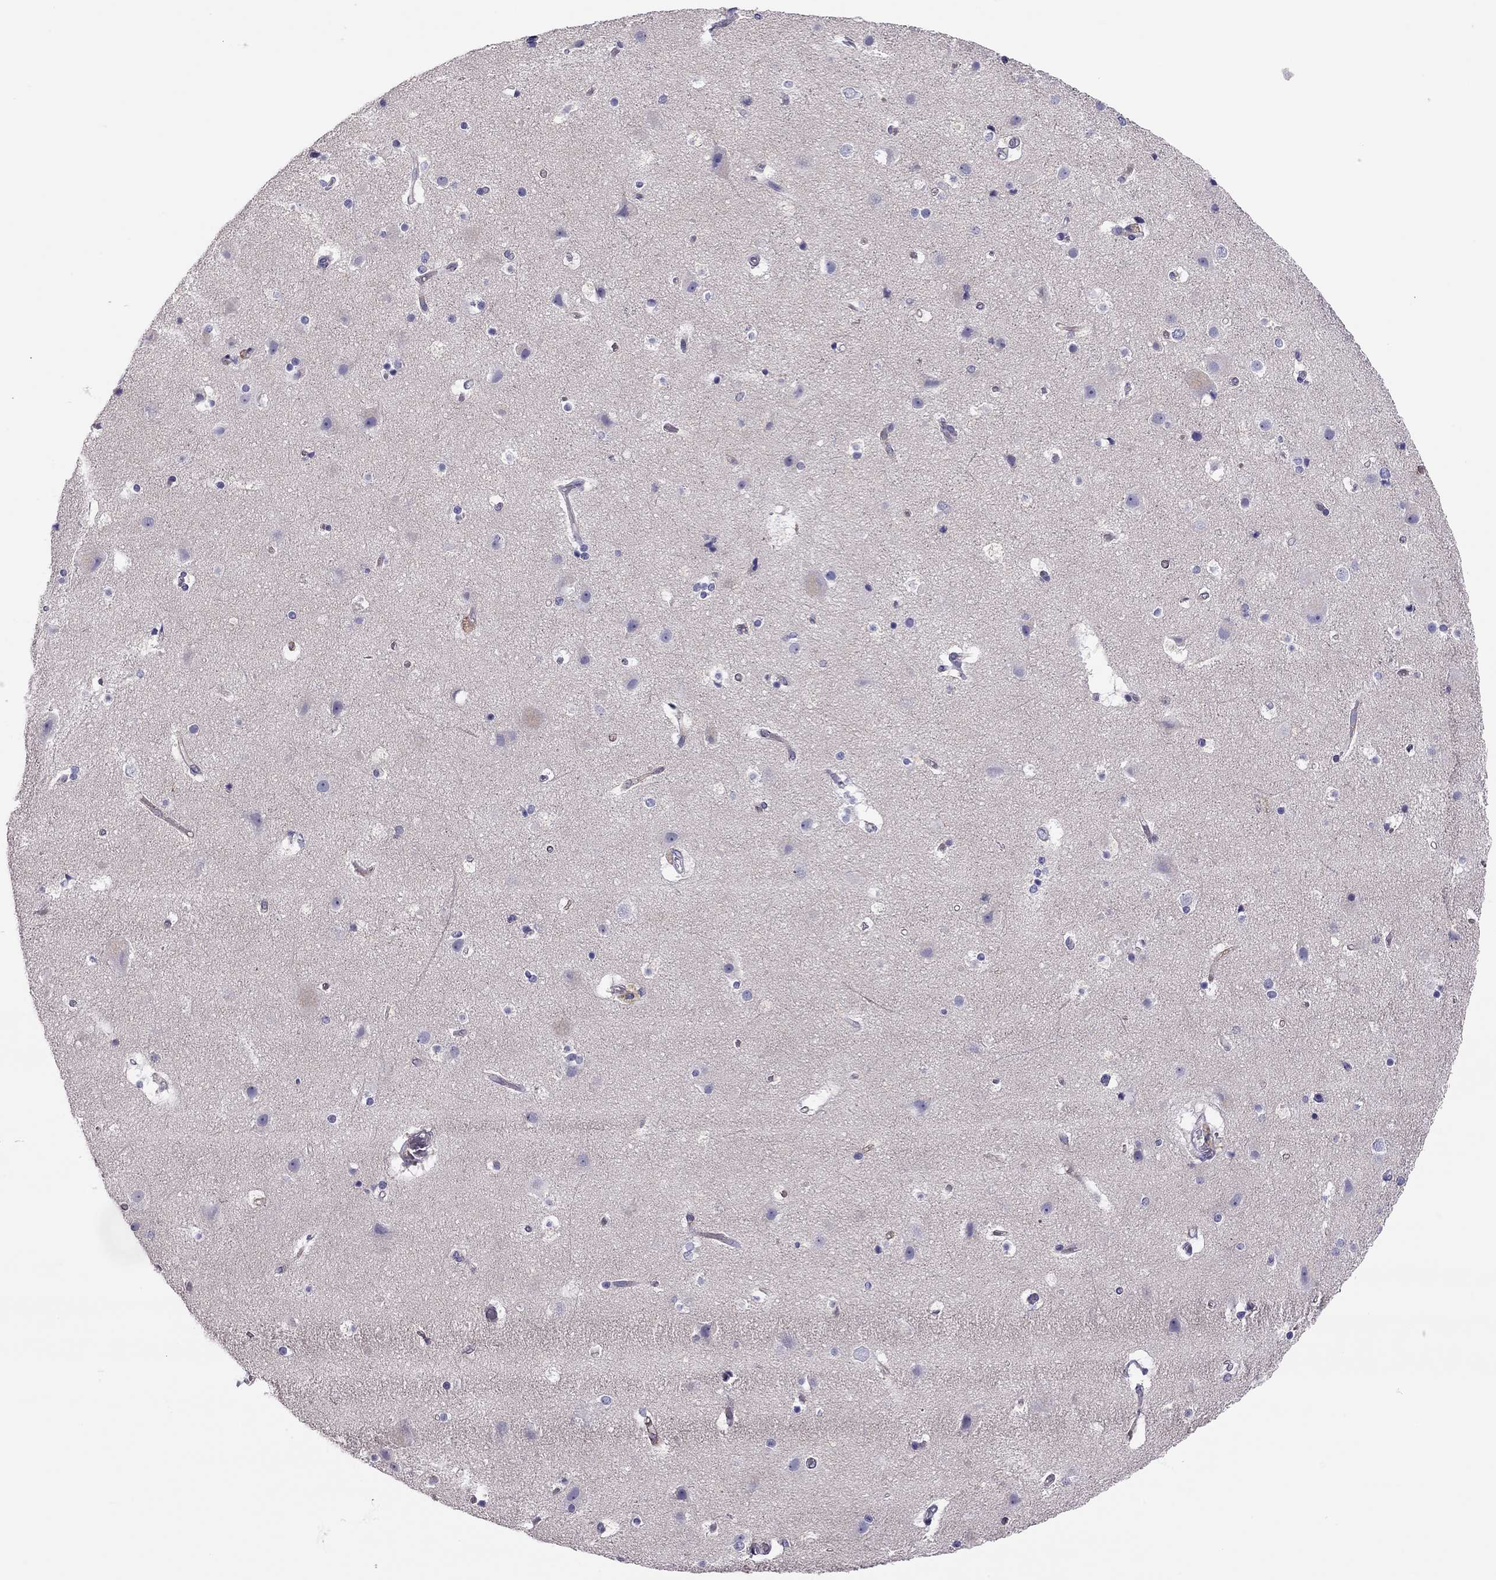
{"staining": {"intensity": "negative", "quantity": "none", "location": "none"}, "tissue": "cerebral cortex", "cell_type": "Endothelial cells", "image_type": "normal", "snomed": [{"axis": "morphology", "description": "Normal tissue, NOS"}, {"axis": "topography", "description": "Cerebral cortex"}], "caption": "This is an immunohistochemistry (IHC) image of normal cerebral cortex. There is no expression in endothelial cells.", "gene": "SCARB1", "patient": {"sex": "female", "age": 52}}